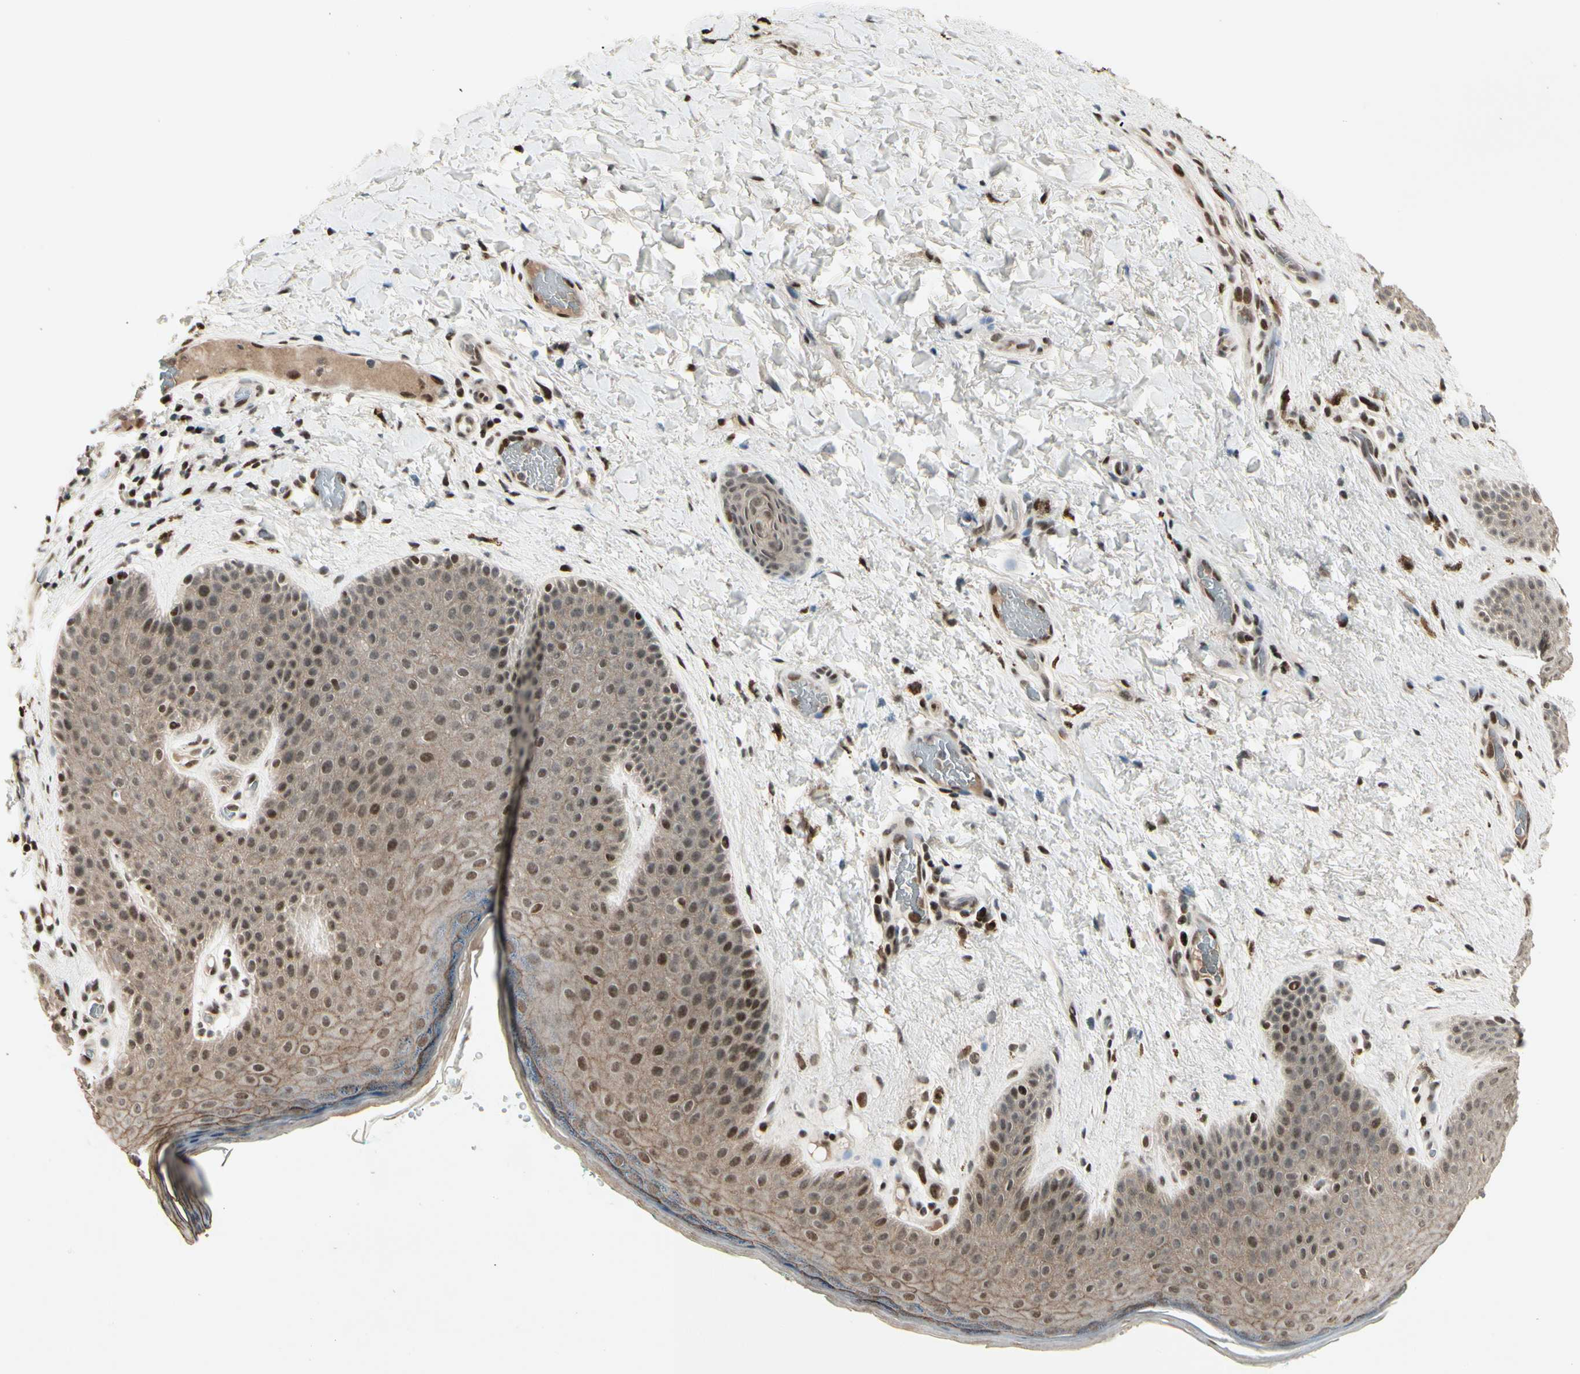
{"staining": {"intensity": "moderate", "quantity": ">75%", "location": "cytoplasmic/membranous,nuclear"}, "tissue": "skin", "cell_type": "Epidermal cells", "image_type": "normal", "snomed": [{"axis": "morphology", "description": "Normal tissue, NOS"}, {"axis": "topography", "description": "Anal"}], "caption": "Brown immunohistochemical staining in normal human skin demonstrates moderate cytoplasmic/membranous,nuclear staining in approximately >75% of epidermal cells. The staining was performed using DAB, with brown indicating positive protein expression. Nuclei are stained blue with hematoxylin.", "gene": "FOXJ2", "patient": {"sex": "male", "age": 74}}